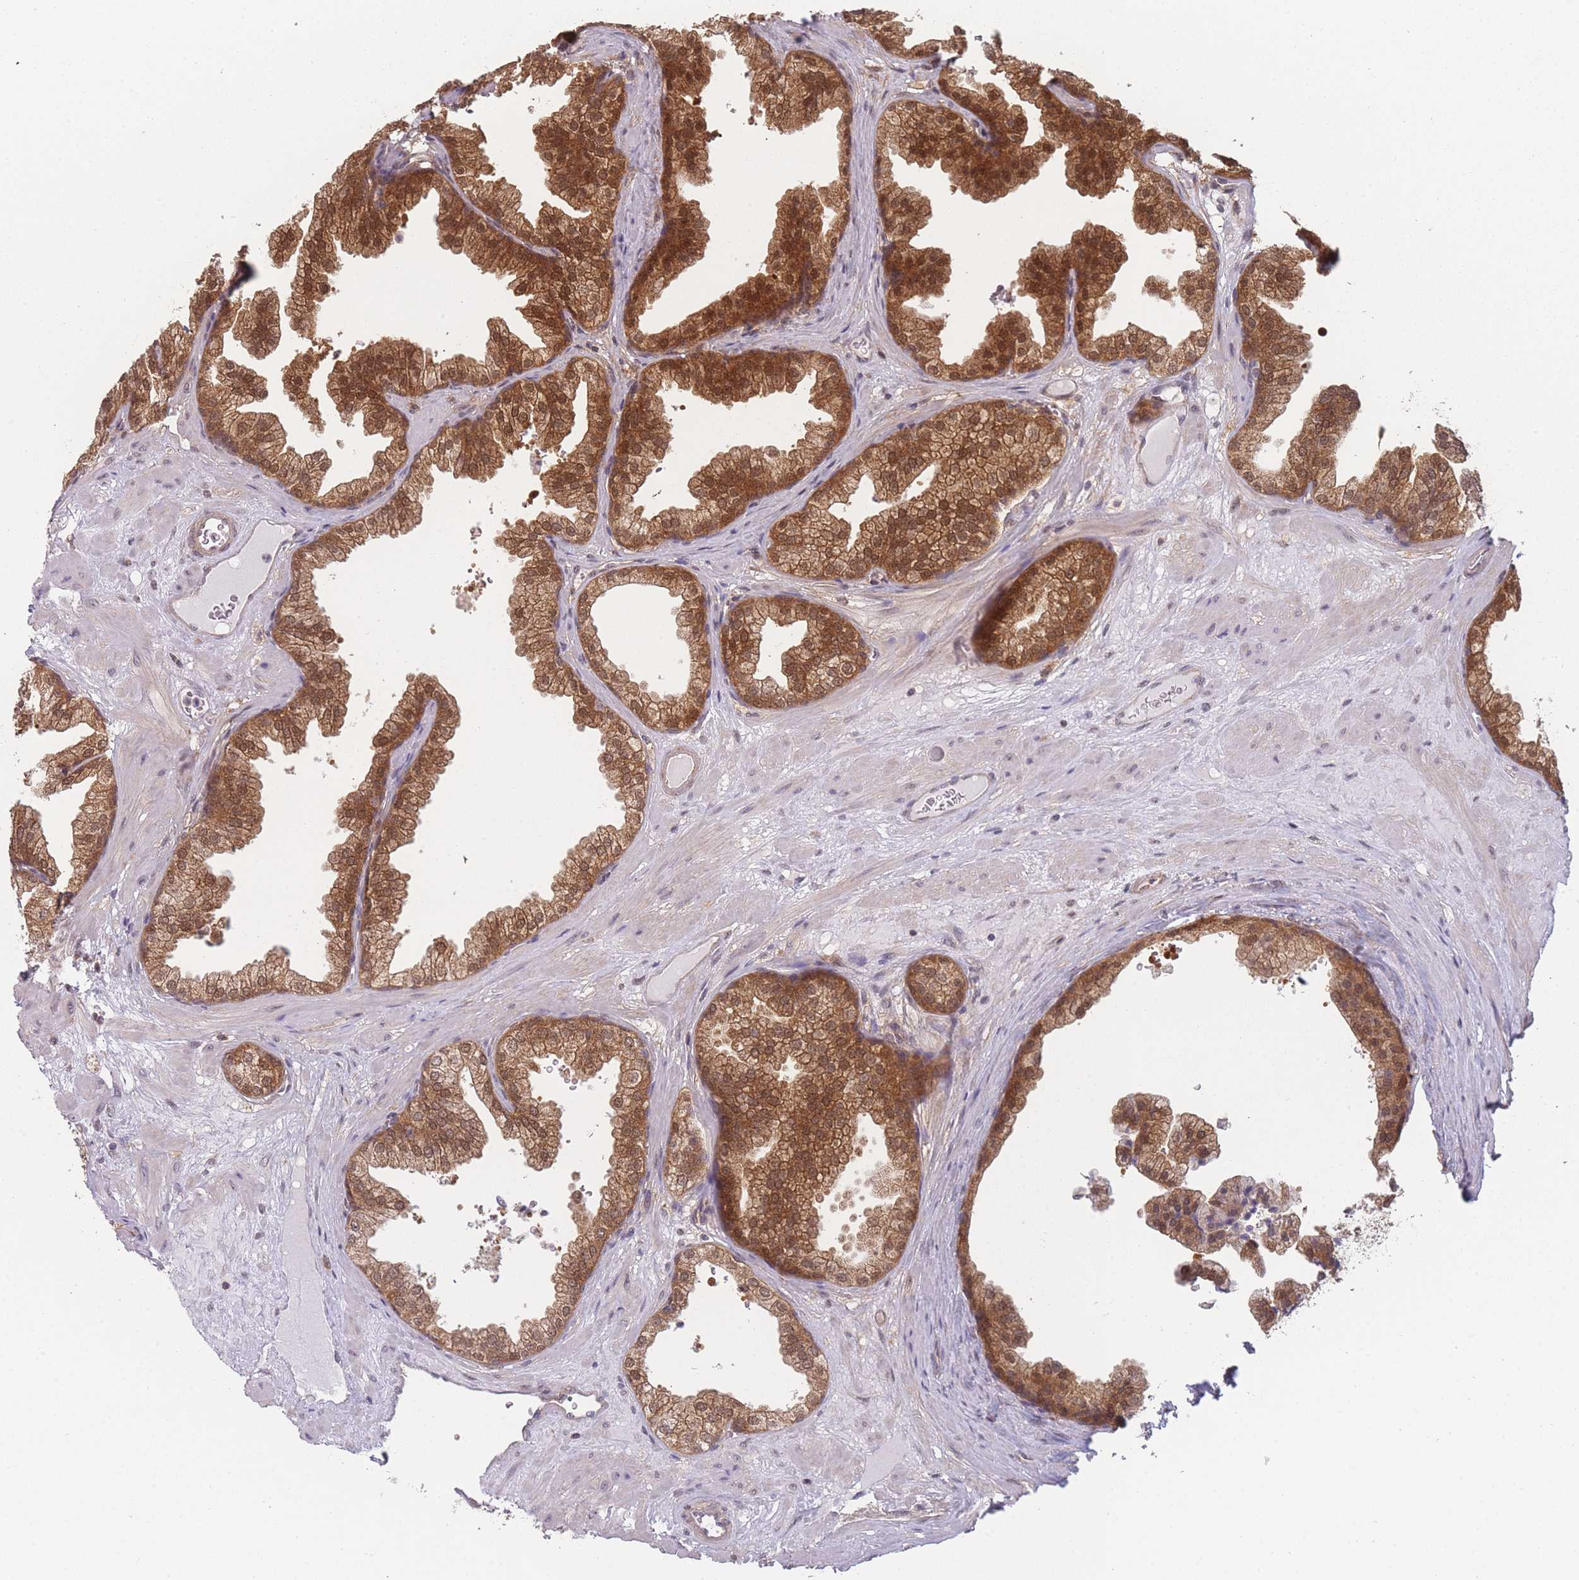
{"staining": {"intensity": "strong", "quantity": ">75%", "location": "cytoplasmic/membranous,nuclear"}, "tissue": "prostate", "cell_type": "Glandular cells", "image_type": "normal", "snomed": [{"axis": "morphology", "description": "Normal tissue, NOS"}, {"axis": "topography", "description": "Prostate"}], "caption": "Immunohistochemistry histopathology image of benign human prostate stained for a protein (brown), which reveals high levels of strong cytoplasmic/membranous,nuclear staining in approximately >75% of glandular cells.", "gene": "MRI1", "patient": {"sex": "male", "age": 37}}